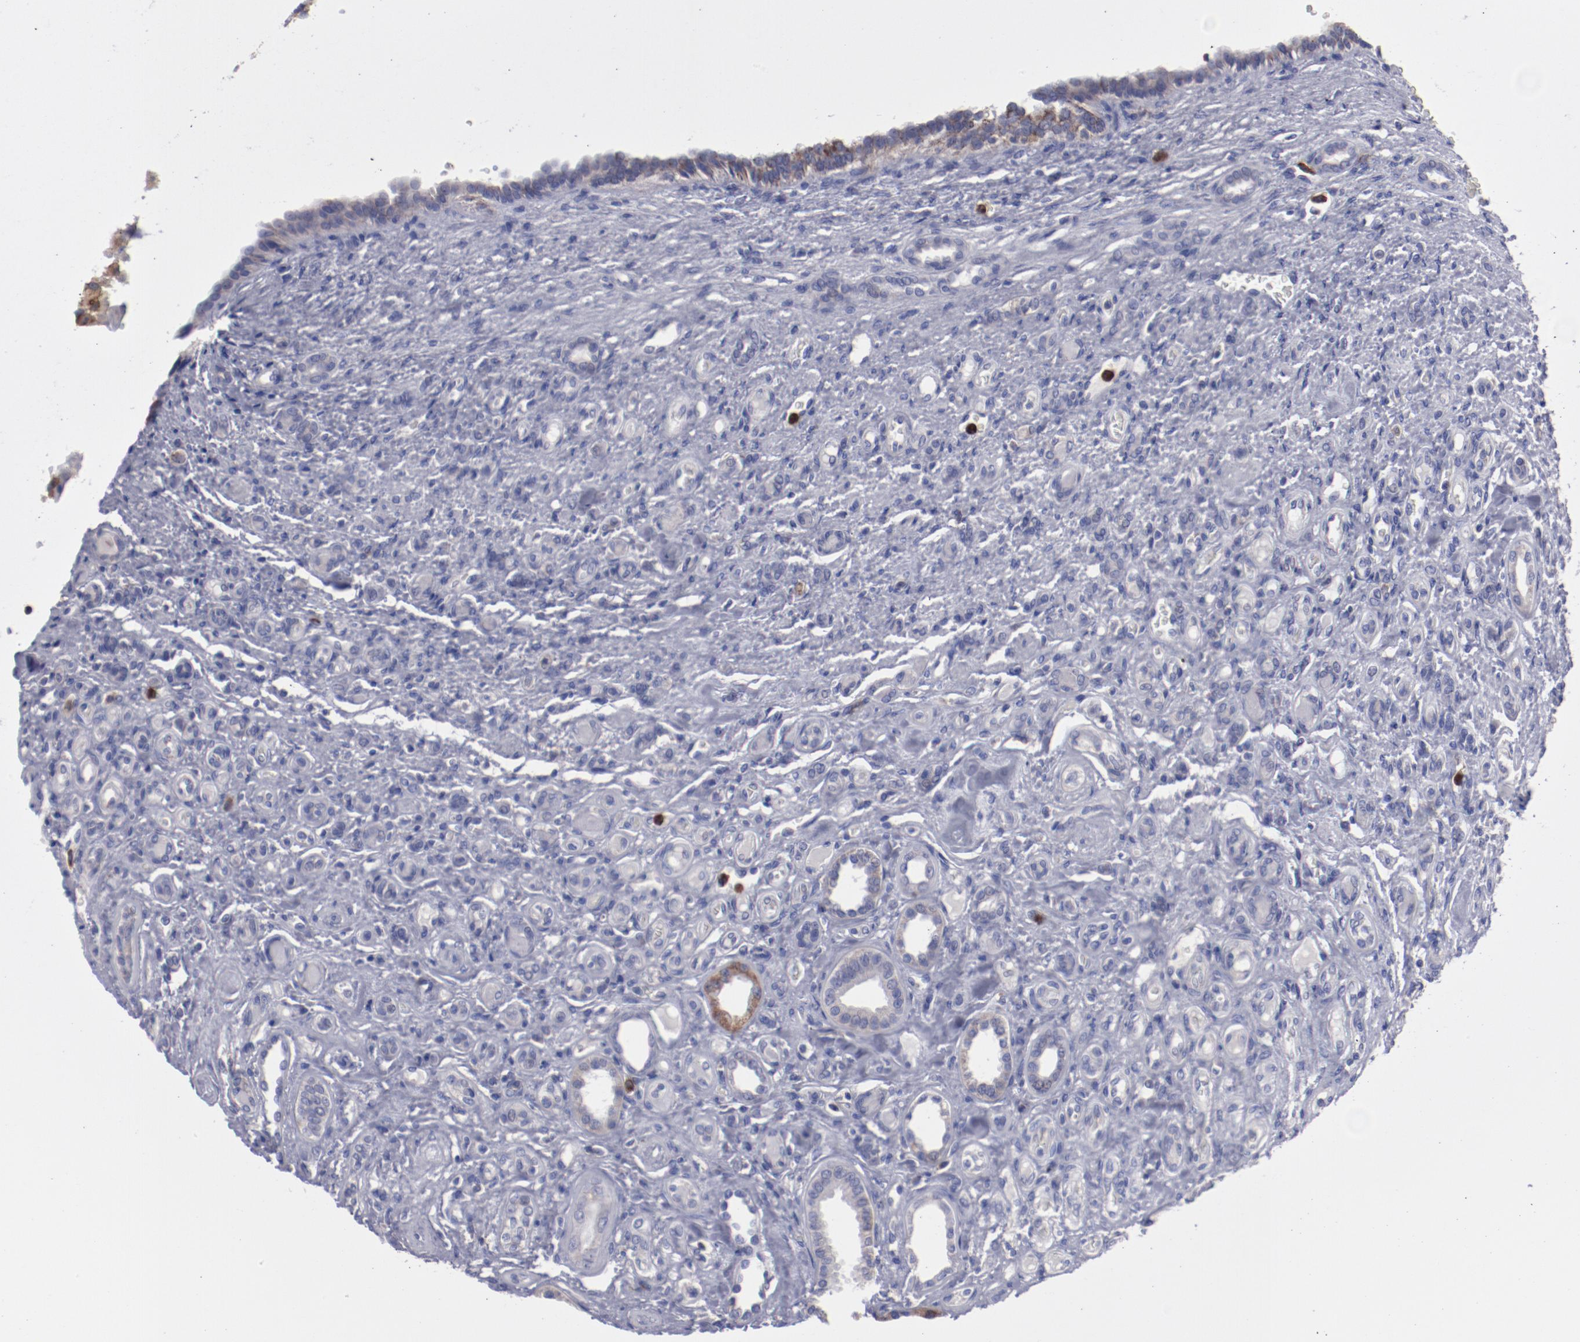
{"staining": {"intensity": "moderate", "quantity": "25%-75%", "location": "cytoplasmic/membranous"}, "tissue": "renal cancer", "cell_type": "Tumor cells", "image_type": "cancer", "snomed": [{"axis": "morphology", "description": "Inflammation, NOS"}, {"axis": "morphology", "description": "Adenocarcinoma, NOS"}, {"axis": "topography", "description": "Kidney"}], "caption": "Immunohistochemistry (IHC) (DAB) staining of human renal cancer reveals moderate cytoplasmic/membranous protein expression in approximately 25%-75% of tumor cells. Ihc stains the protein of interest in brown and the nuclei are stained blue.", "gene": "FGR", "patient": {"sex": "male", "age": 68}}